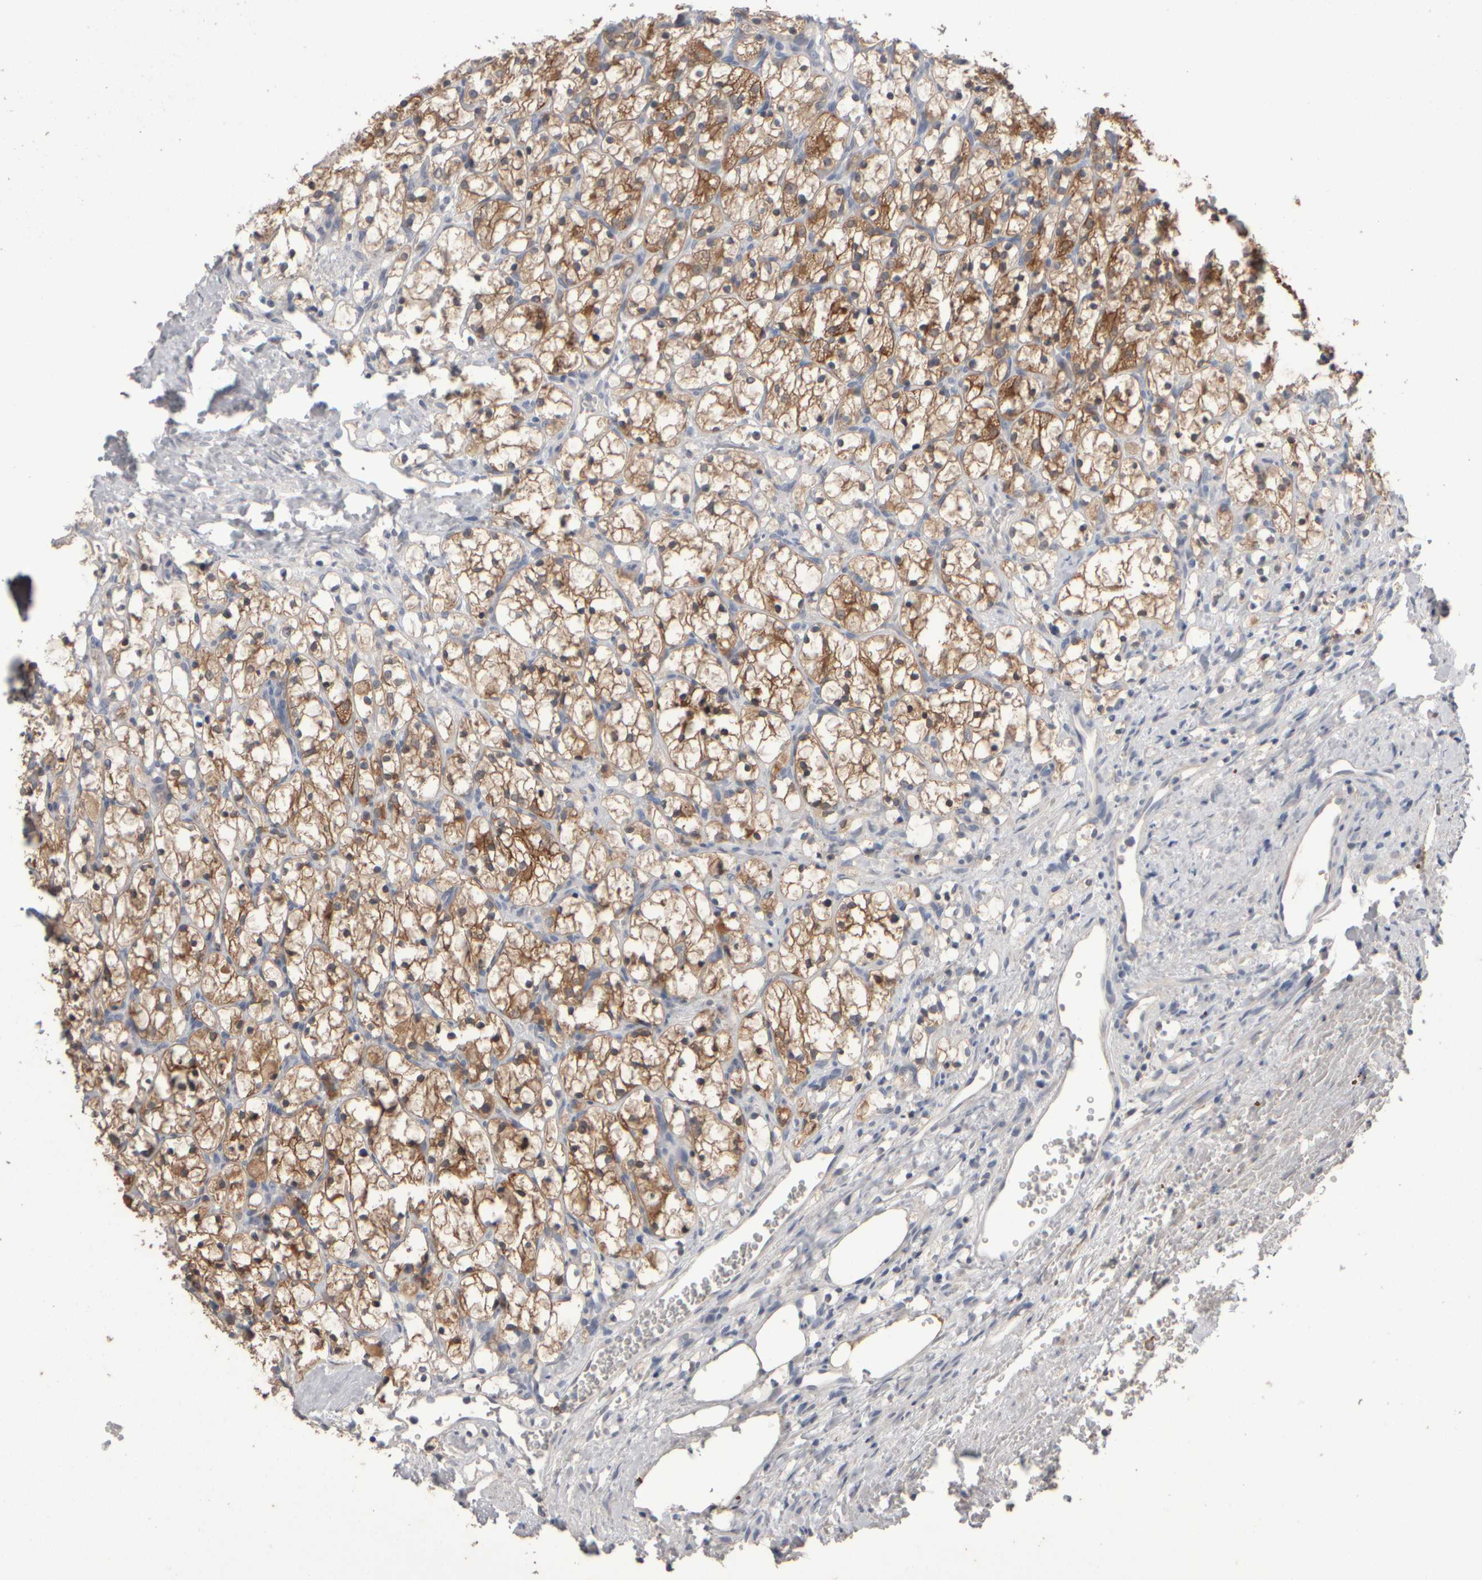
{"staining": {"intensity": "moderate", "quantity": ">75%", "location": "cytoplasmic/membranous"}, "tissue": "renal cancer", "cell_type": "Tumor cells", "image_type": "cancer", "snomed": [{"axis": "morphology", "description": "Adenocarcinoma, NOS"}, {"axis": "topography", "description": "Kidney"}], "caption": "A brown stain labels moderate cytoplasmic/membranous positivity of a protein in human adenocarcinoma (renal) tumor cells.", "gene": "EPHX2", "patient": {"sex": "female", "age": 69}}